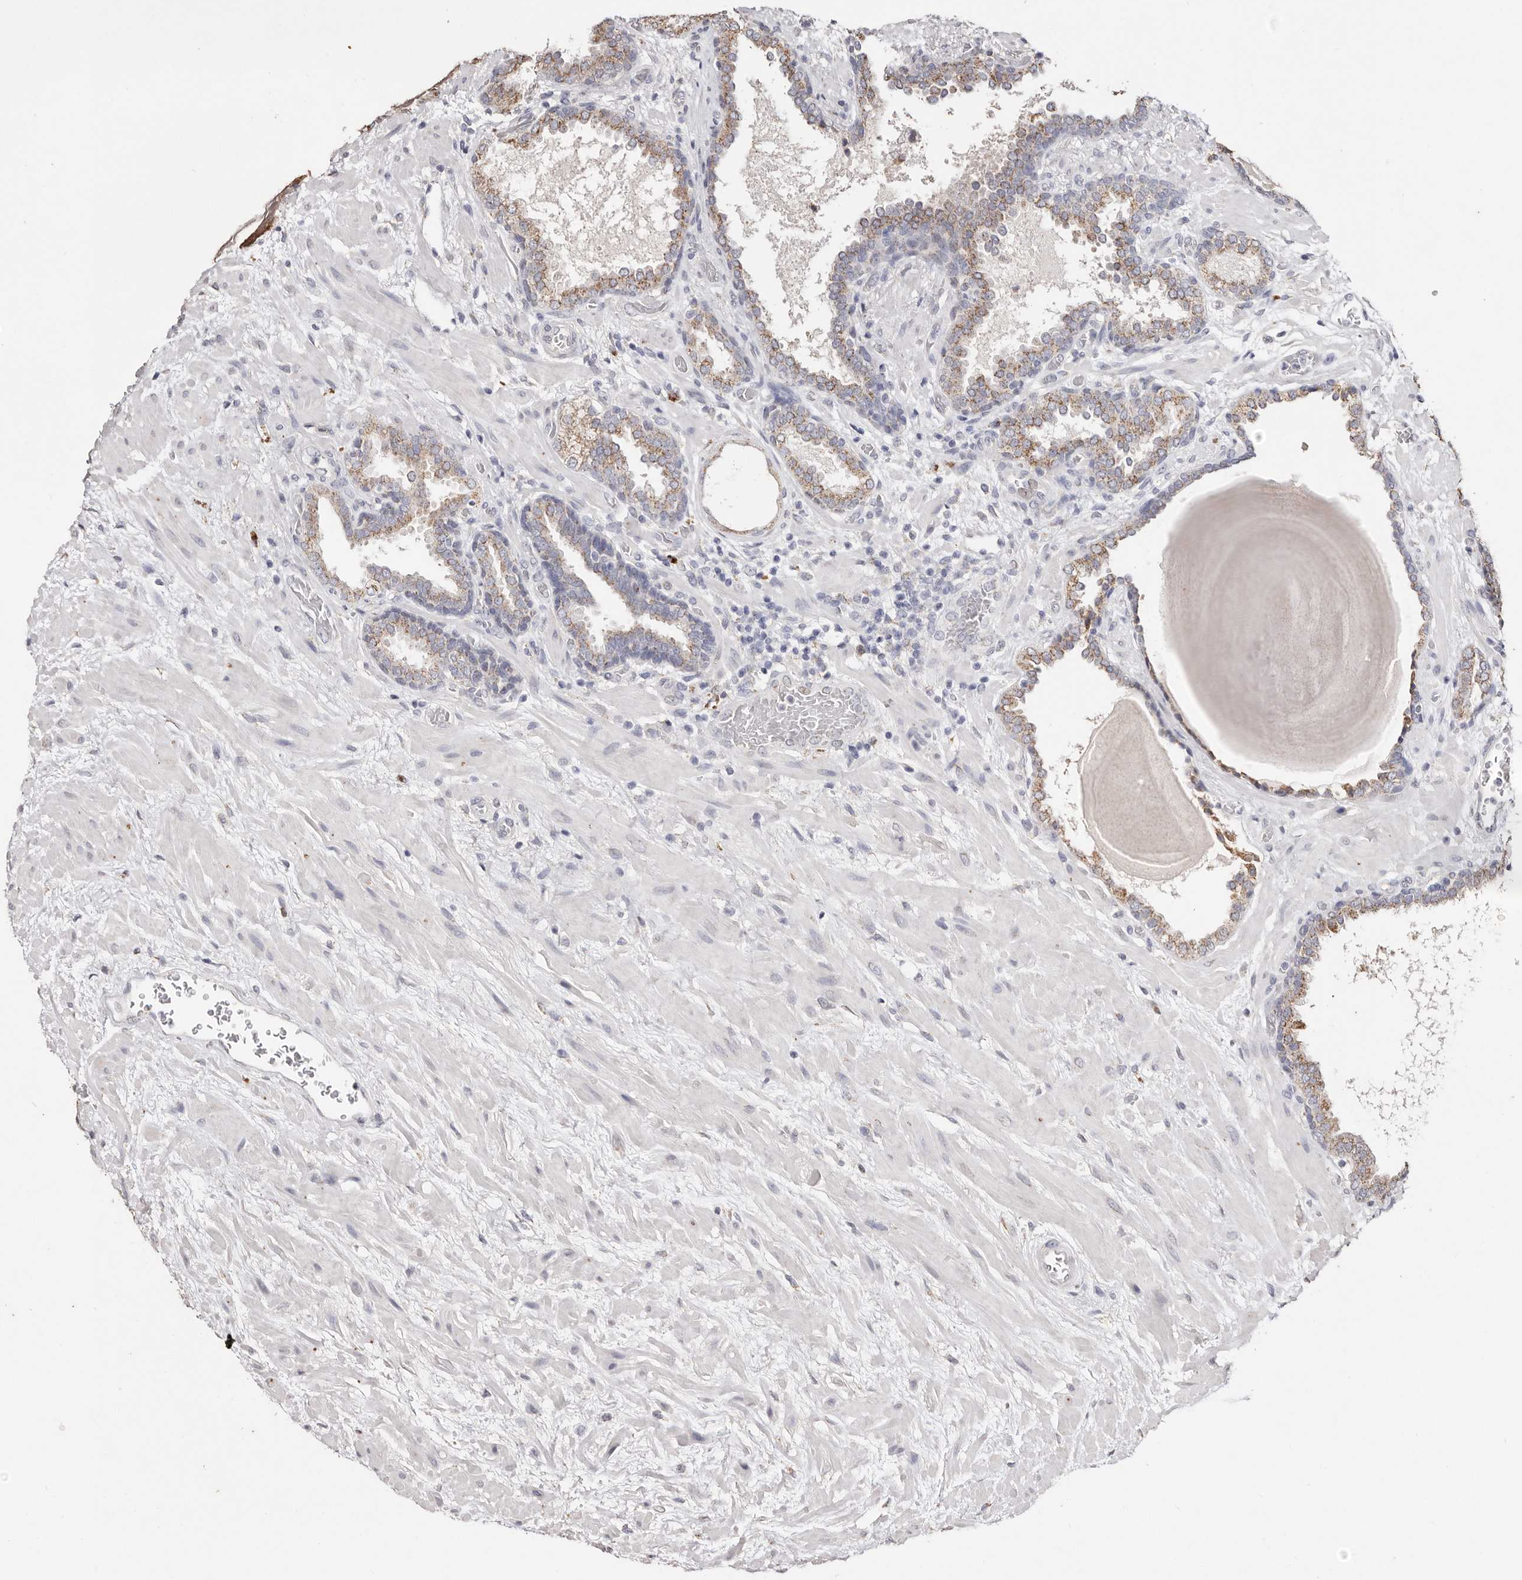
{"staining": {"intensity": "moderate", "quantity": ">75%", "location": "cytoplasmic/membranous"}, "tissue": "prostate", "cell_type": "Glandular cells", "image_type": "normal", "snomed": [{"axis": "morphology", "description": "Normal tissue, NOS"}, {"axis": "topography", "description": "Prostate"}], "caption": "Immunohistochemical staining of benign human prostate reveals moderate cytoplasmic/membranous protein positivity in approximately >75% of glandular cells. (DAB (3,3'-diaminobenzidine) IHC with brightfield microscopy, high magnification).", "gene": "LGALS7B", "patient": {"sex": "male", "age": 48}}